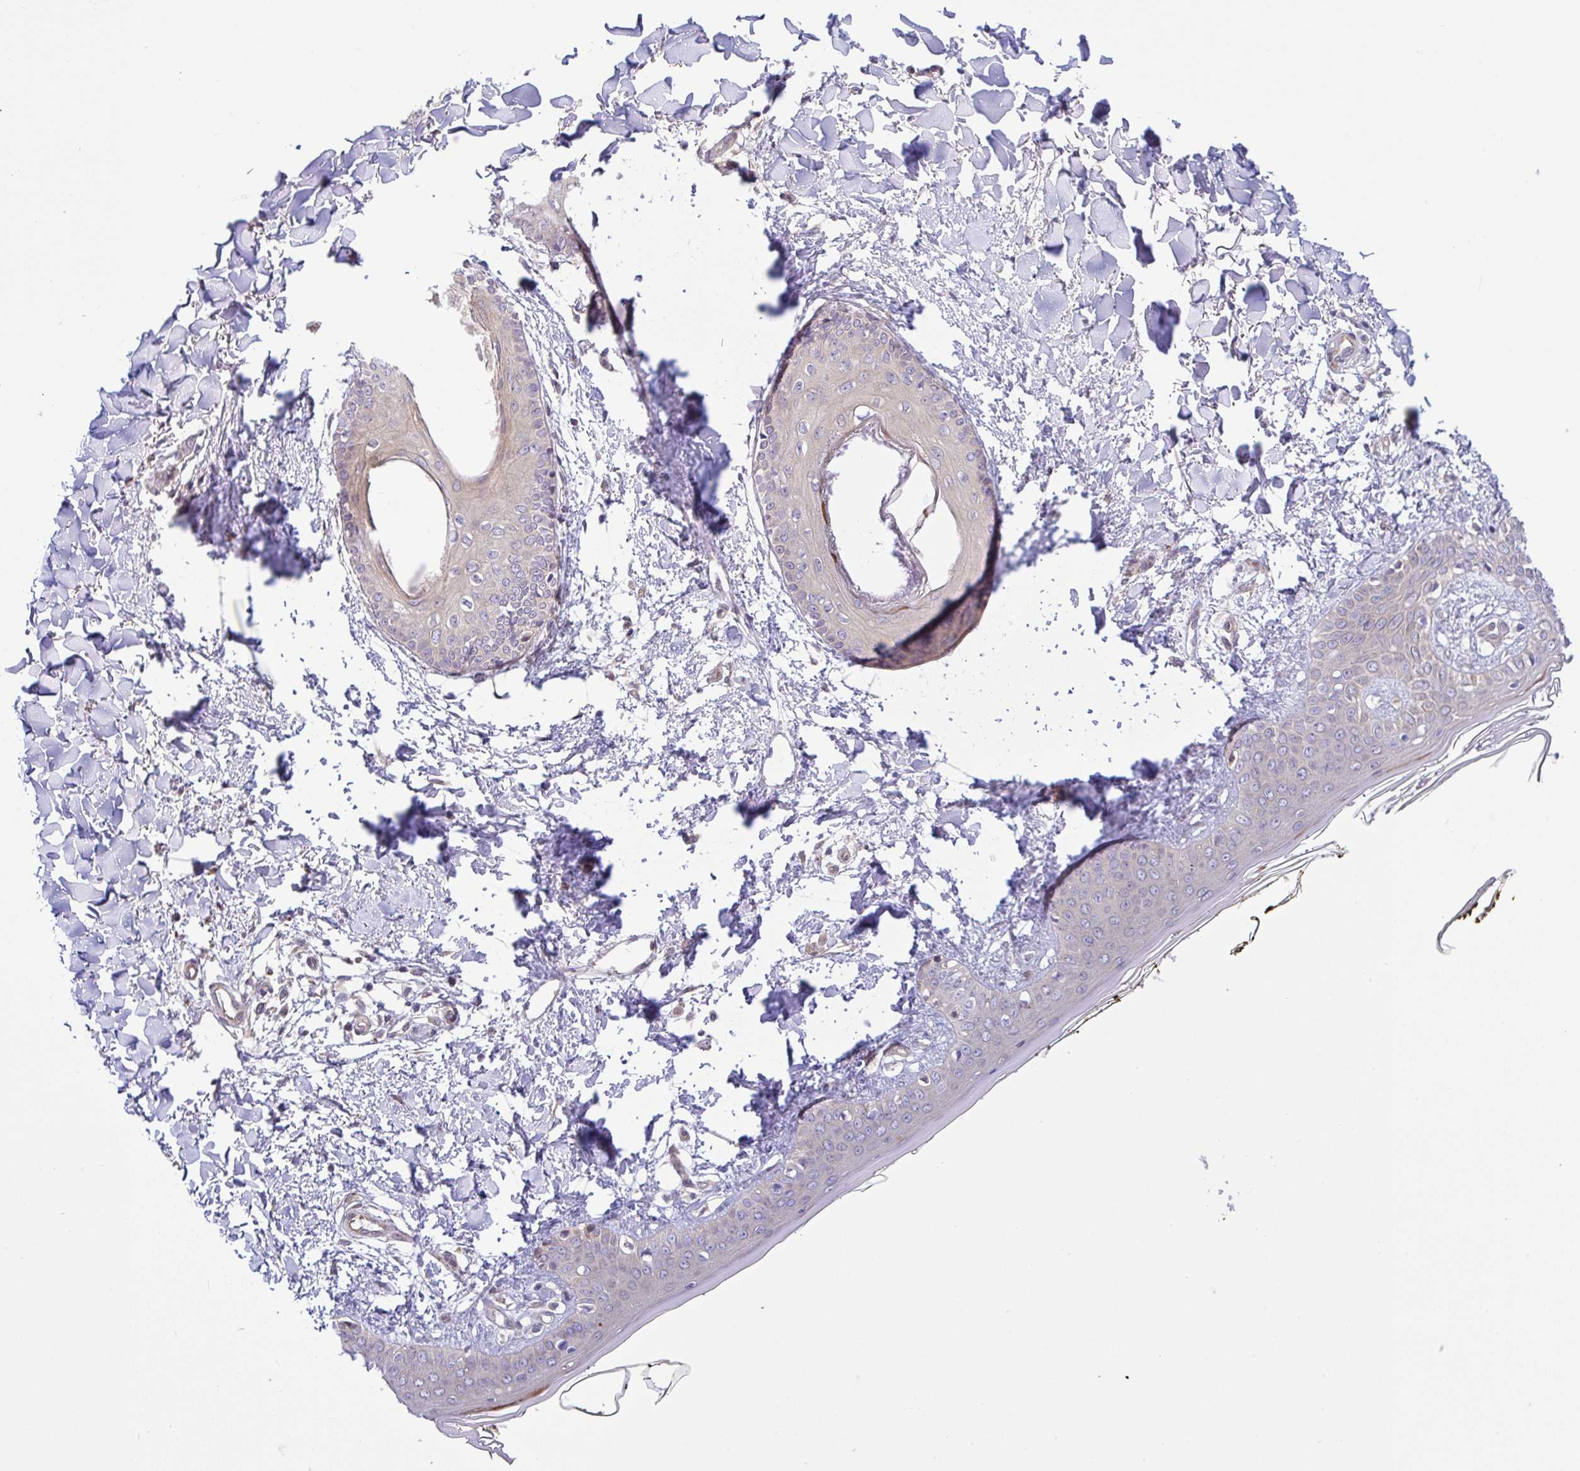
{"staining": {"intensity": "negative", "quantity": "none", "location": "none"}, "tissue": "skin", "cell_type": "Fibroblasts", "image_type": "normal", "snomed": [{"axis": "morphology", "description": "Normal tissue, NOS"}, {"axis": "topography", "description": "Skin"}], "caption": "There is no significant staining in fibroblasts of skin. (DAB (3,3'-diaminobenzidine) IHC with hematoxylin counter stain).", "gene": "UBE4A", "patient": {"sex": "female", "age": 34}}